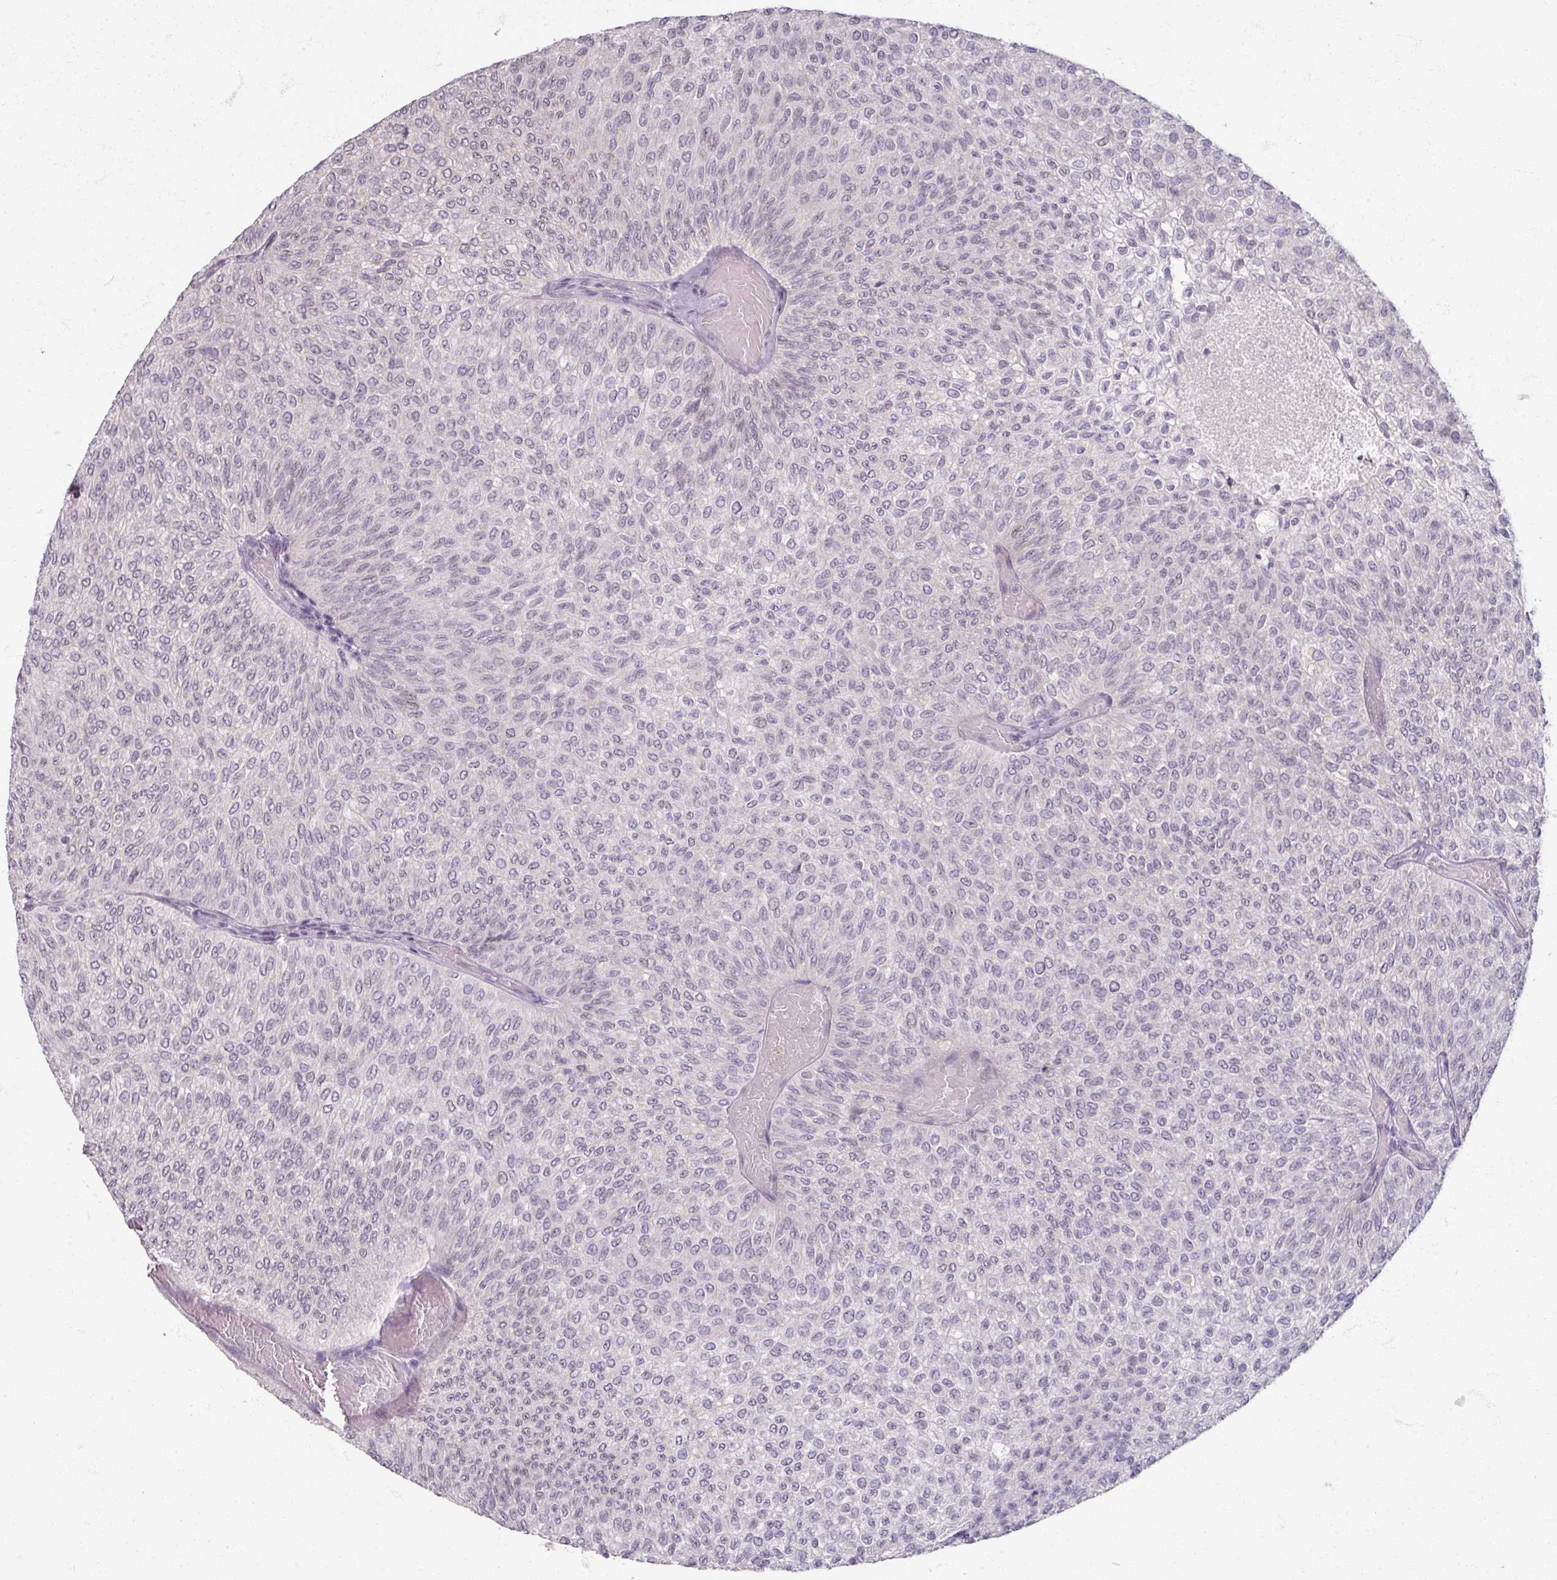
{"staining": {"intensity": "negative", "quantity": "none", "location": "none"}, "tissue": "urothelial cancer", "cell_type": "Tumor cells", "image_type": "cancer", "snomed": [{"axis": "morphology", "description": "Urothelial carcinoma, Low grade"}, {"axis": "topography", "description": "Urinary bladder"}], "caption": "Immunohistochemical staining of human urothelial carcinoma (low-grade) demonstrates no significant expression in tumor cells. (Brightfield microscopy of DAB (3,3'-diaminobenzidine) immunohistochemistry (IHC) at high magnification).", "gene": "SOX11", "patient": {"sex": "male", "age": 78}}